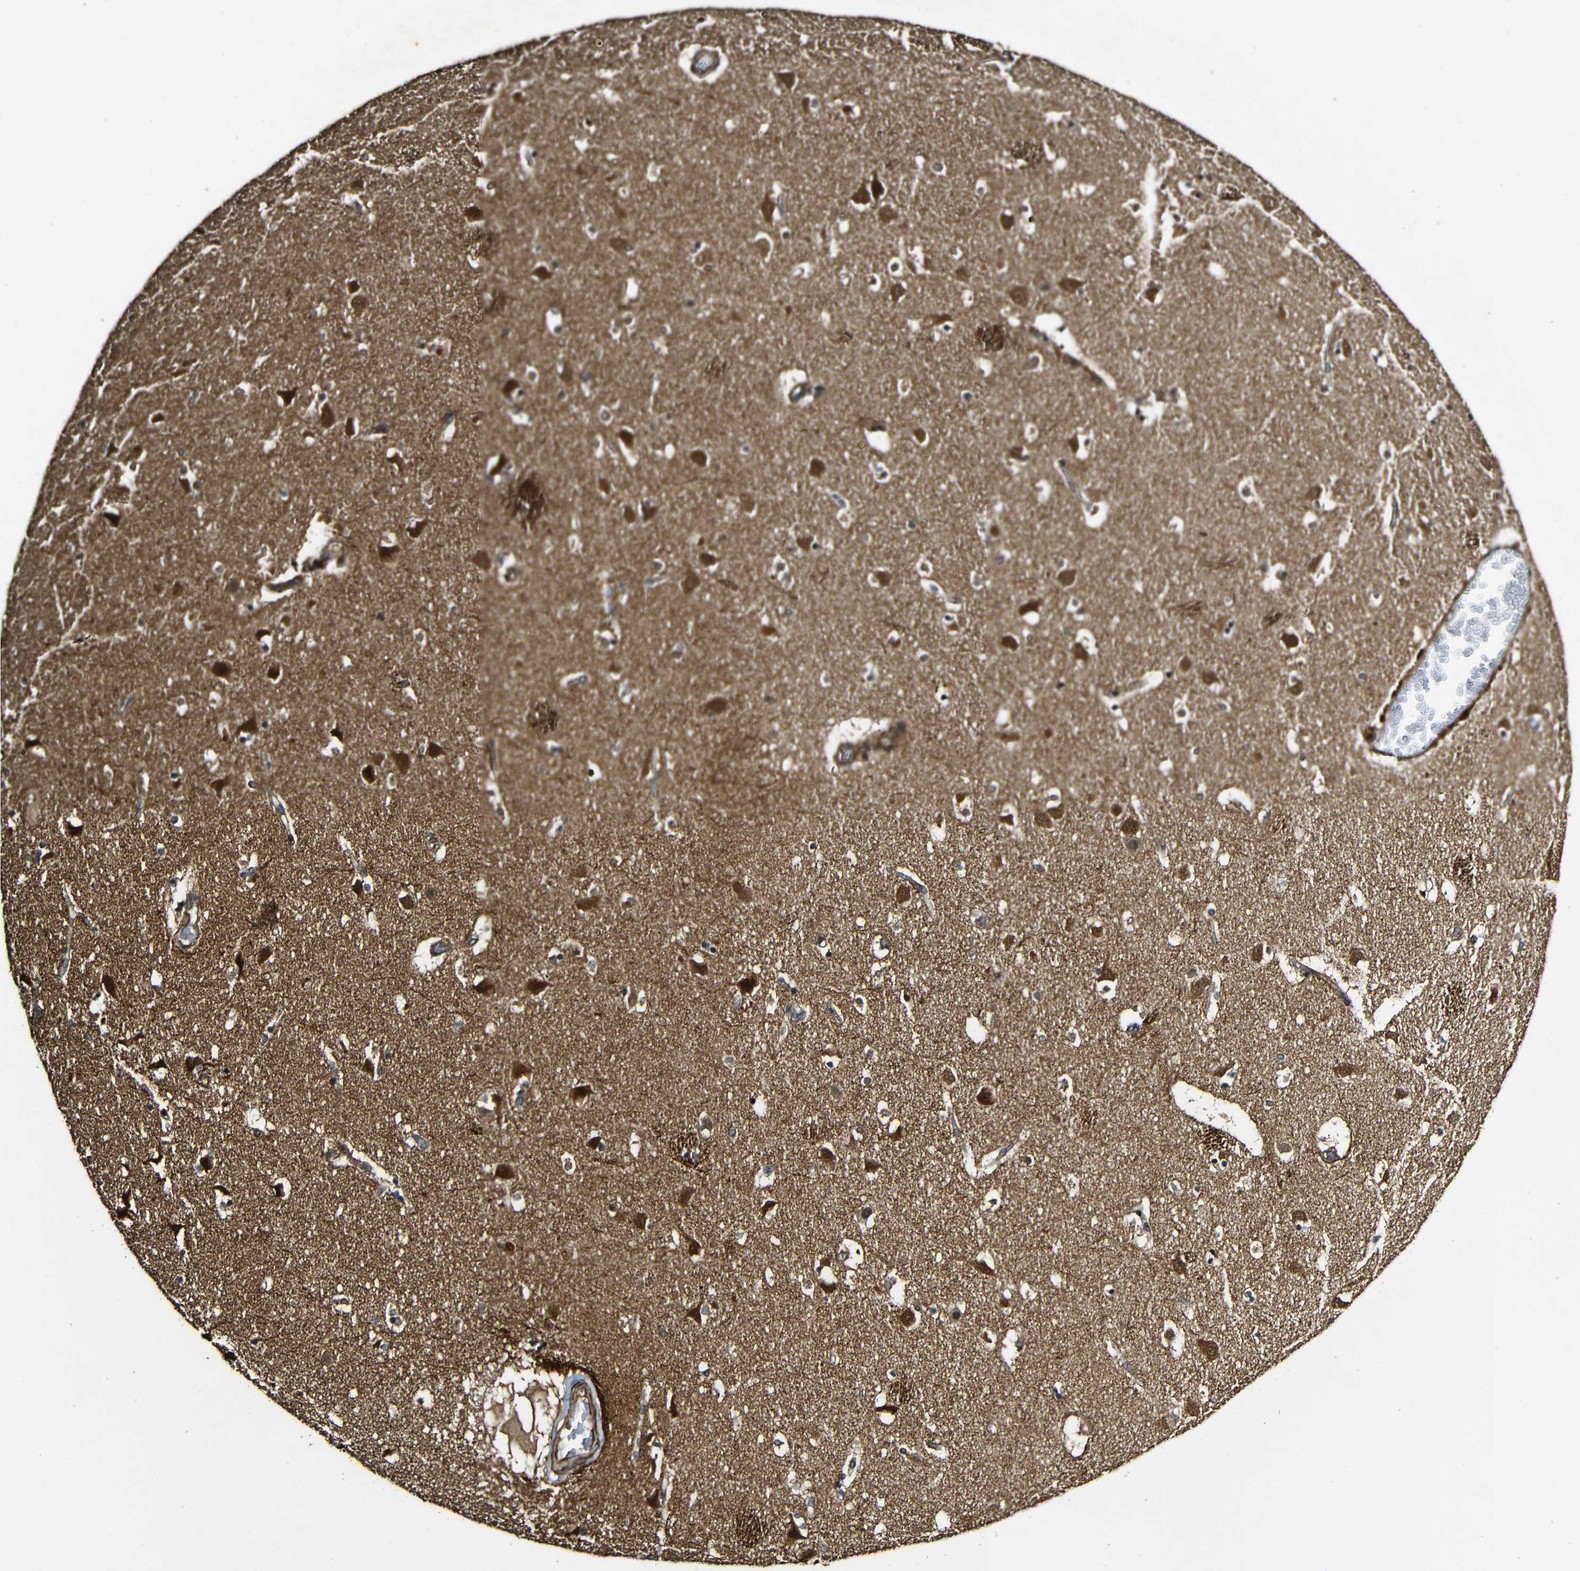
{"staining": {"intensity": "moderate", "quantity": ">75%", "location": "cytoplasmic/membranous"}, "tissue": "caudate", "cell_type": "Glial cells", "image_type": "normal", "snomed": [{"axis": "morphology", "description": "Normal tissue, NOS"}, {"axis": "topography", "description": "Lateral ventricle wall"}], "caption": "Immunohistochemical staining of benign human caudate shows moderate cytoplasmic/membranous protein expression in about >75% of glial cells. Immunohistochemistry stains the protein in brown and the nuclei are stained blue.", "gene": "CASP8", "patient": {"sex": "male", "age": 45}}